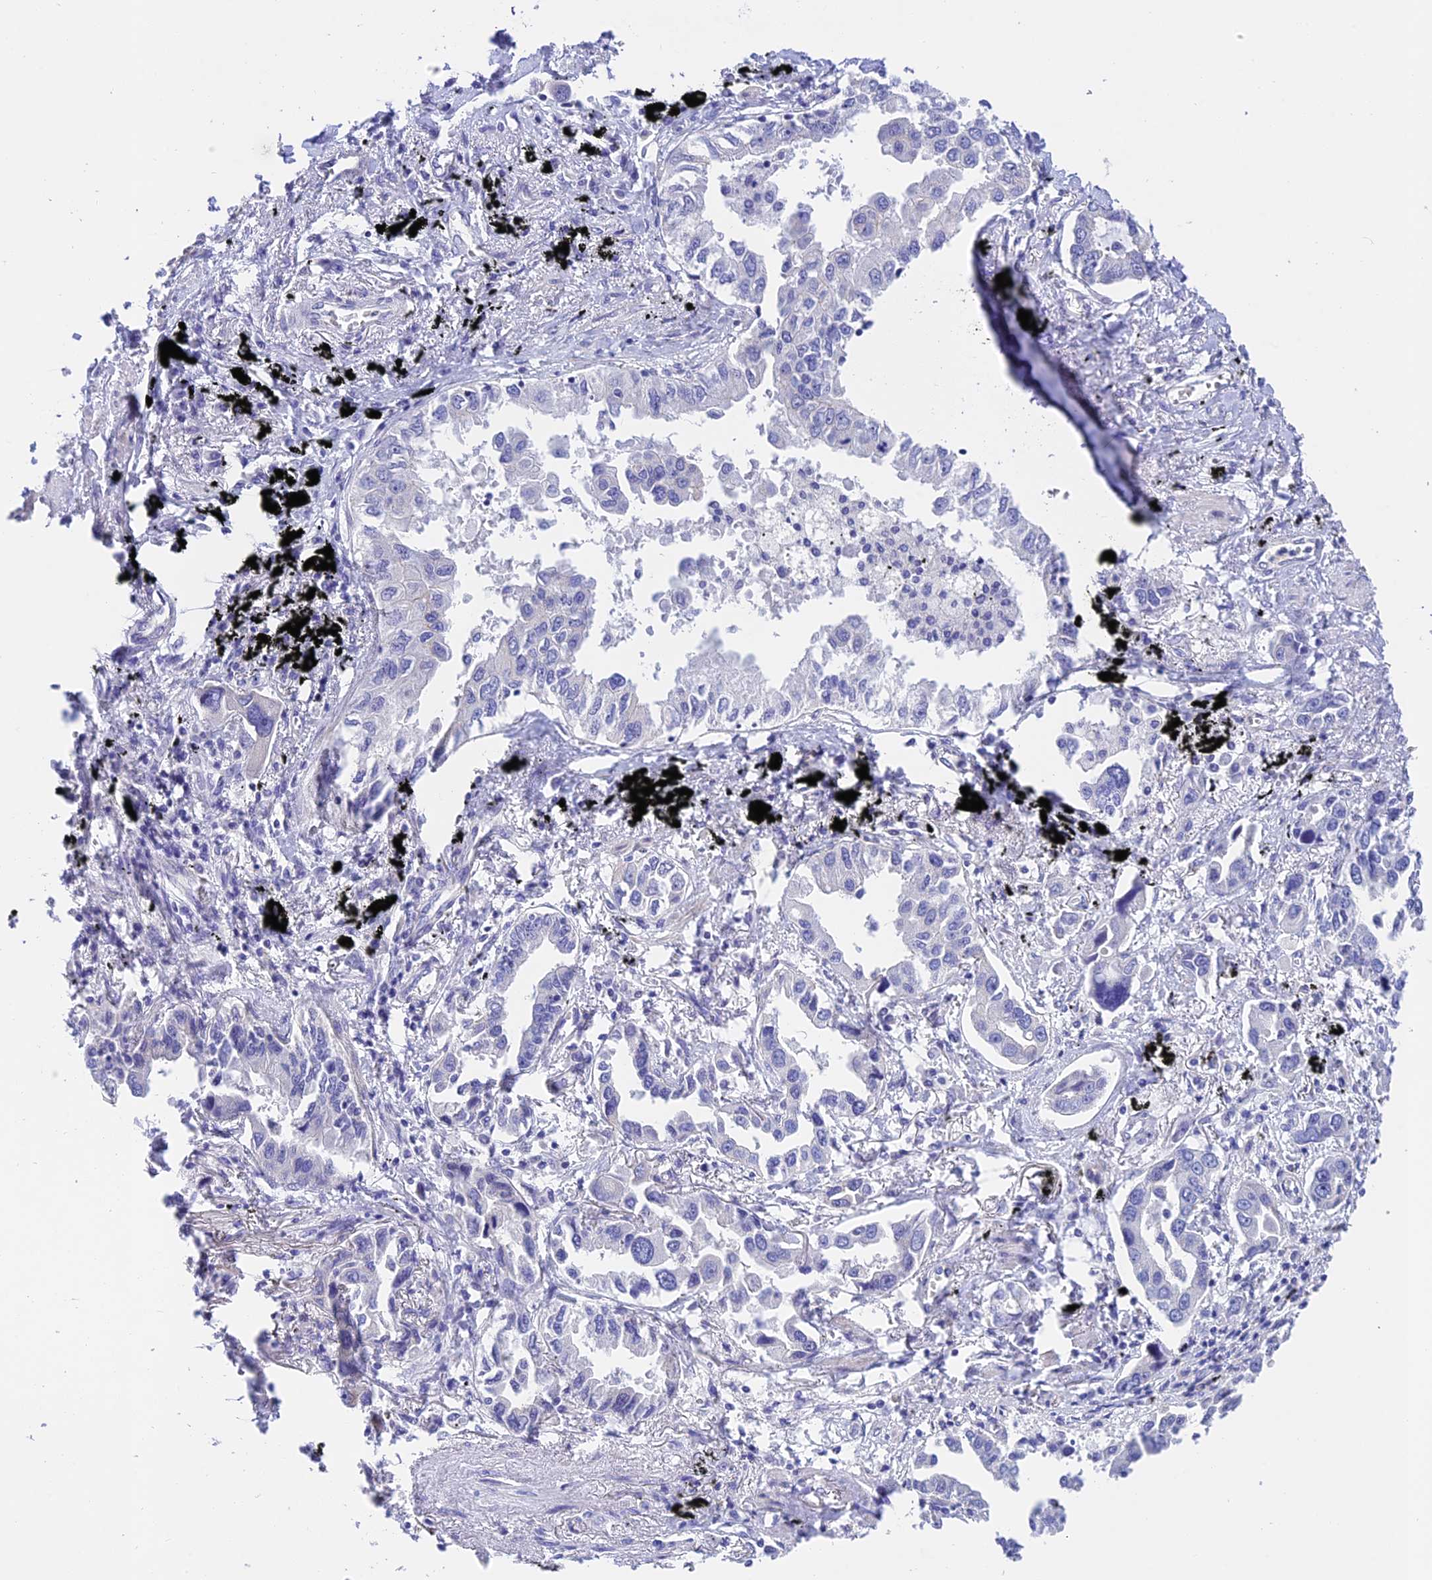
{"staining": {"intensity": "negative", "quantity": "none", "location": "none"}, "tissue": "lung cancer", "cell_type": "Tumor cells", "image_type": "cancer", "snomed": [{"axis": "morphology", "description": "Adenocarcinoma, NOS"}, {"axis": "topography", "description": "Lung"}], "caption": "This is a micrograph of IHC staining of adenocarcinoma (lung), which shows no staining in tumor cells.", "gene": "C17orf67", "patient": {"sex": "male", "age": 67}}